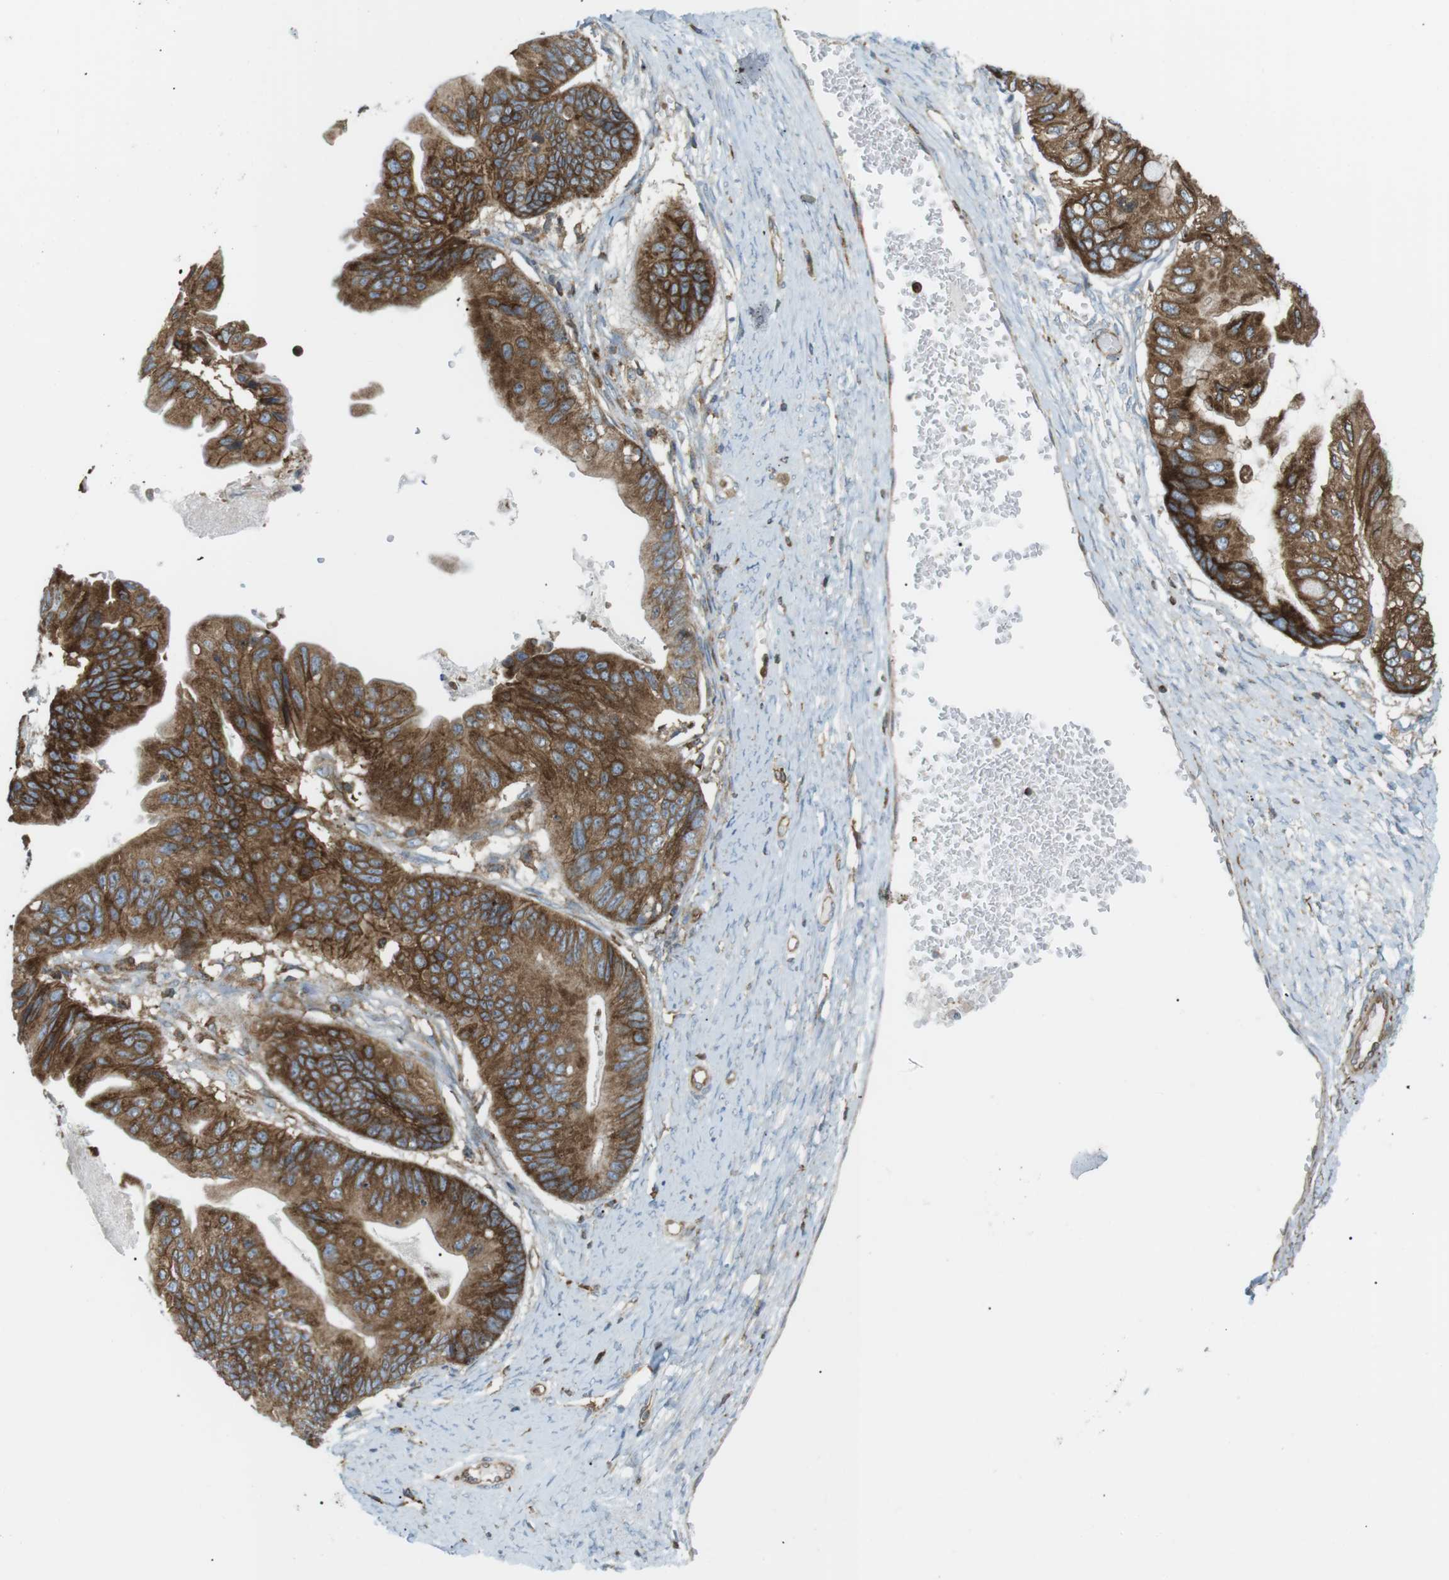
{"staining": {"intensity": "strong", "quantity": ">75%", "location": "cytoplasmic/membranous"}, "tissue": "ovarian cancer", "cell_type": "Tumor cells", "image_type": "cancer", "snomed": [{"axis": "morphology", "description": "Cystadenocarcinoma, mucinous, NOS"}, {"axis": "topography", "description": "Ovary"}], "caption": "Brown immunohistochemical staining in human ovarian cancer exhibits strong cytoplasmic/membranous positivity in about >75% of tumor cells.", "gene": "FLII", "patient": {"sex": "female", "age": 61}}